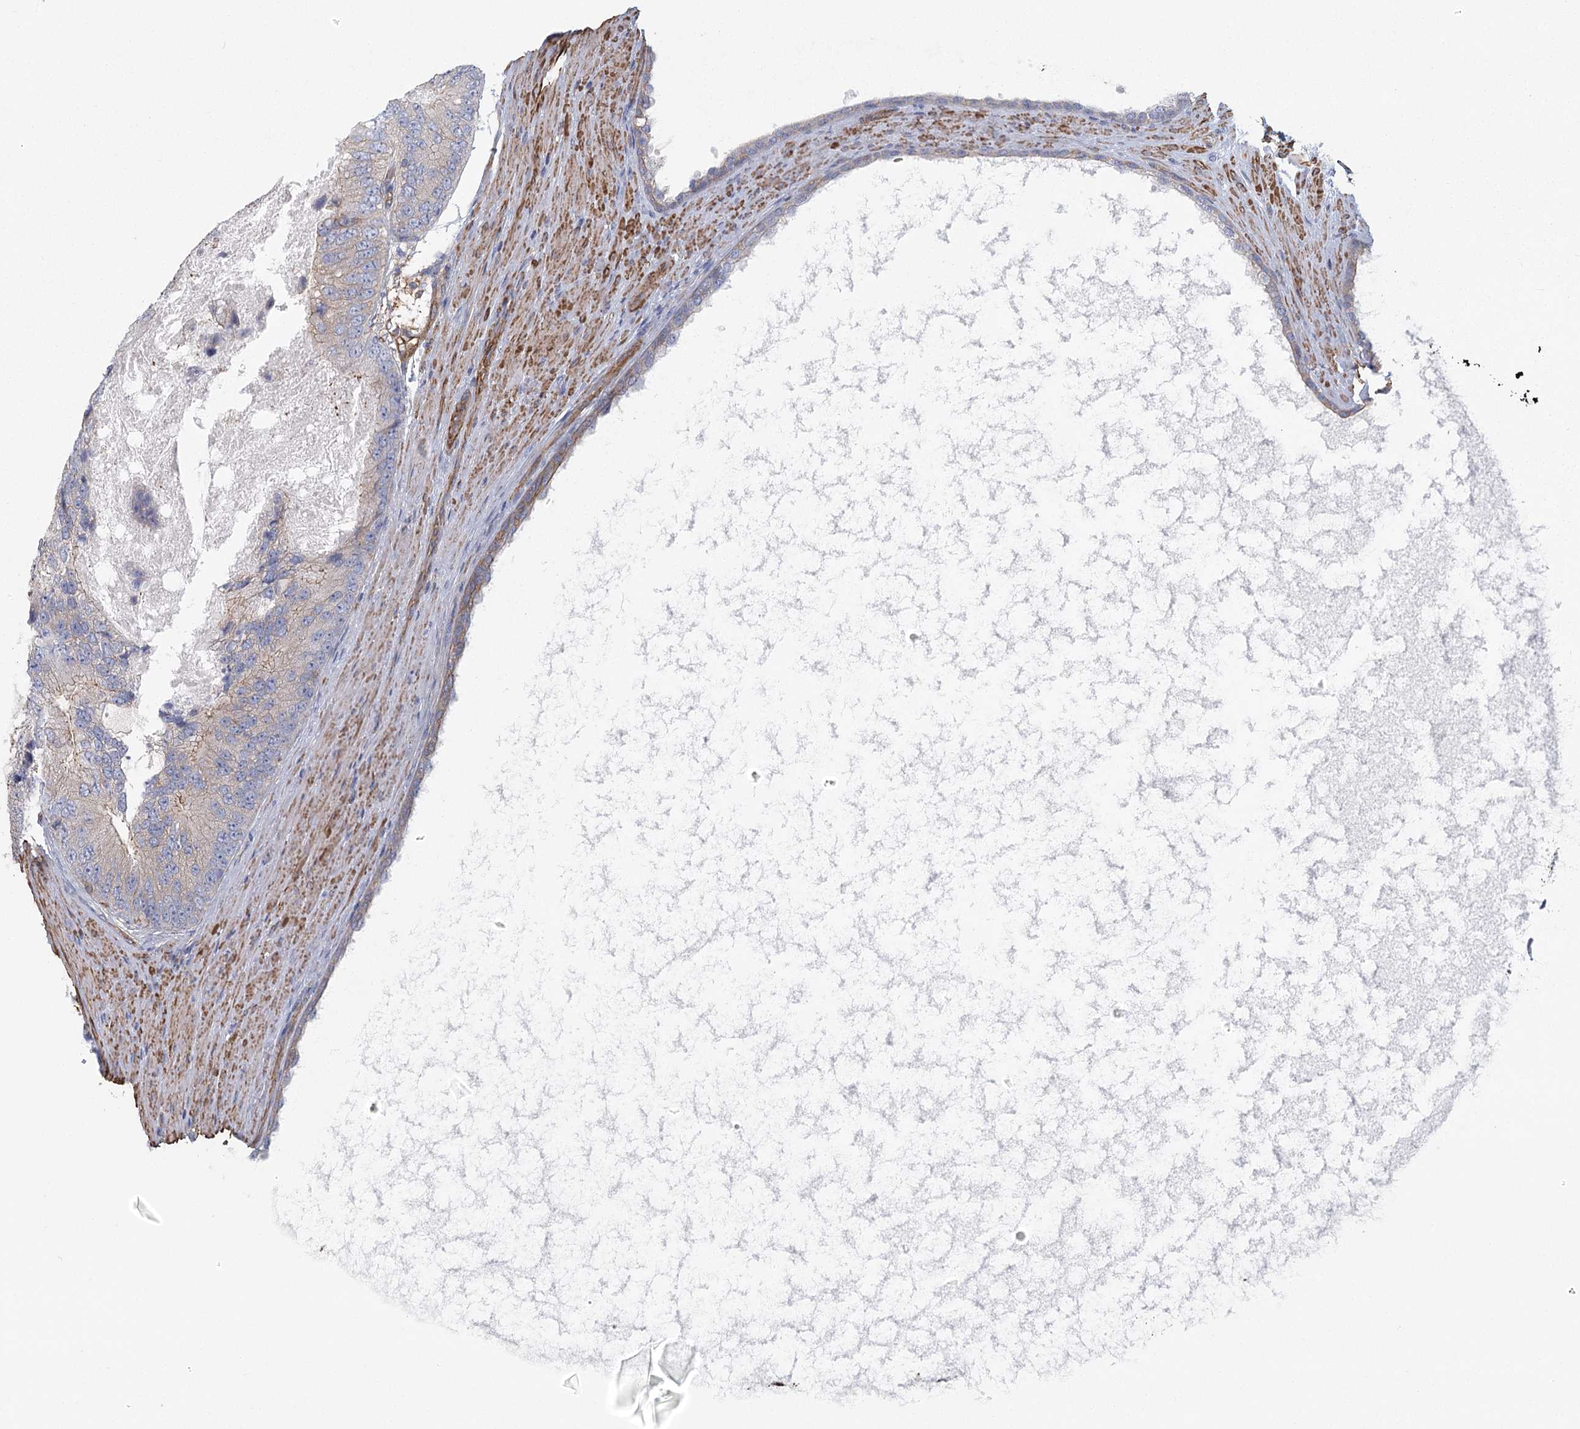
{"staining": {"intensity": "weak", "quantity": "<25%", "location": "cytoplasmic/membranous"}, "tissue": "prostate cancer", "cell_type": "Tumor cells", "image_type": "cancer", "snomed": [{"axis": "morphology", "description": "Adenocarcinoma, High grade"}, {"axis": "topography", "description": "Prostate"}], "caption": "There is no significant positivity in tumor cells of prostate high-grade adenocarcinoma. Brightfield microscopy of immunohistochemistry stained with DAB (3,3'-diaminobenzidine) (brown) and hematoxylin (blue), captured at high magnification.", "gene": "IFT46", "patient": {"sex": "male", "age": 70}}